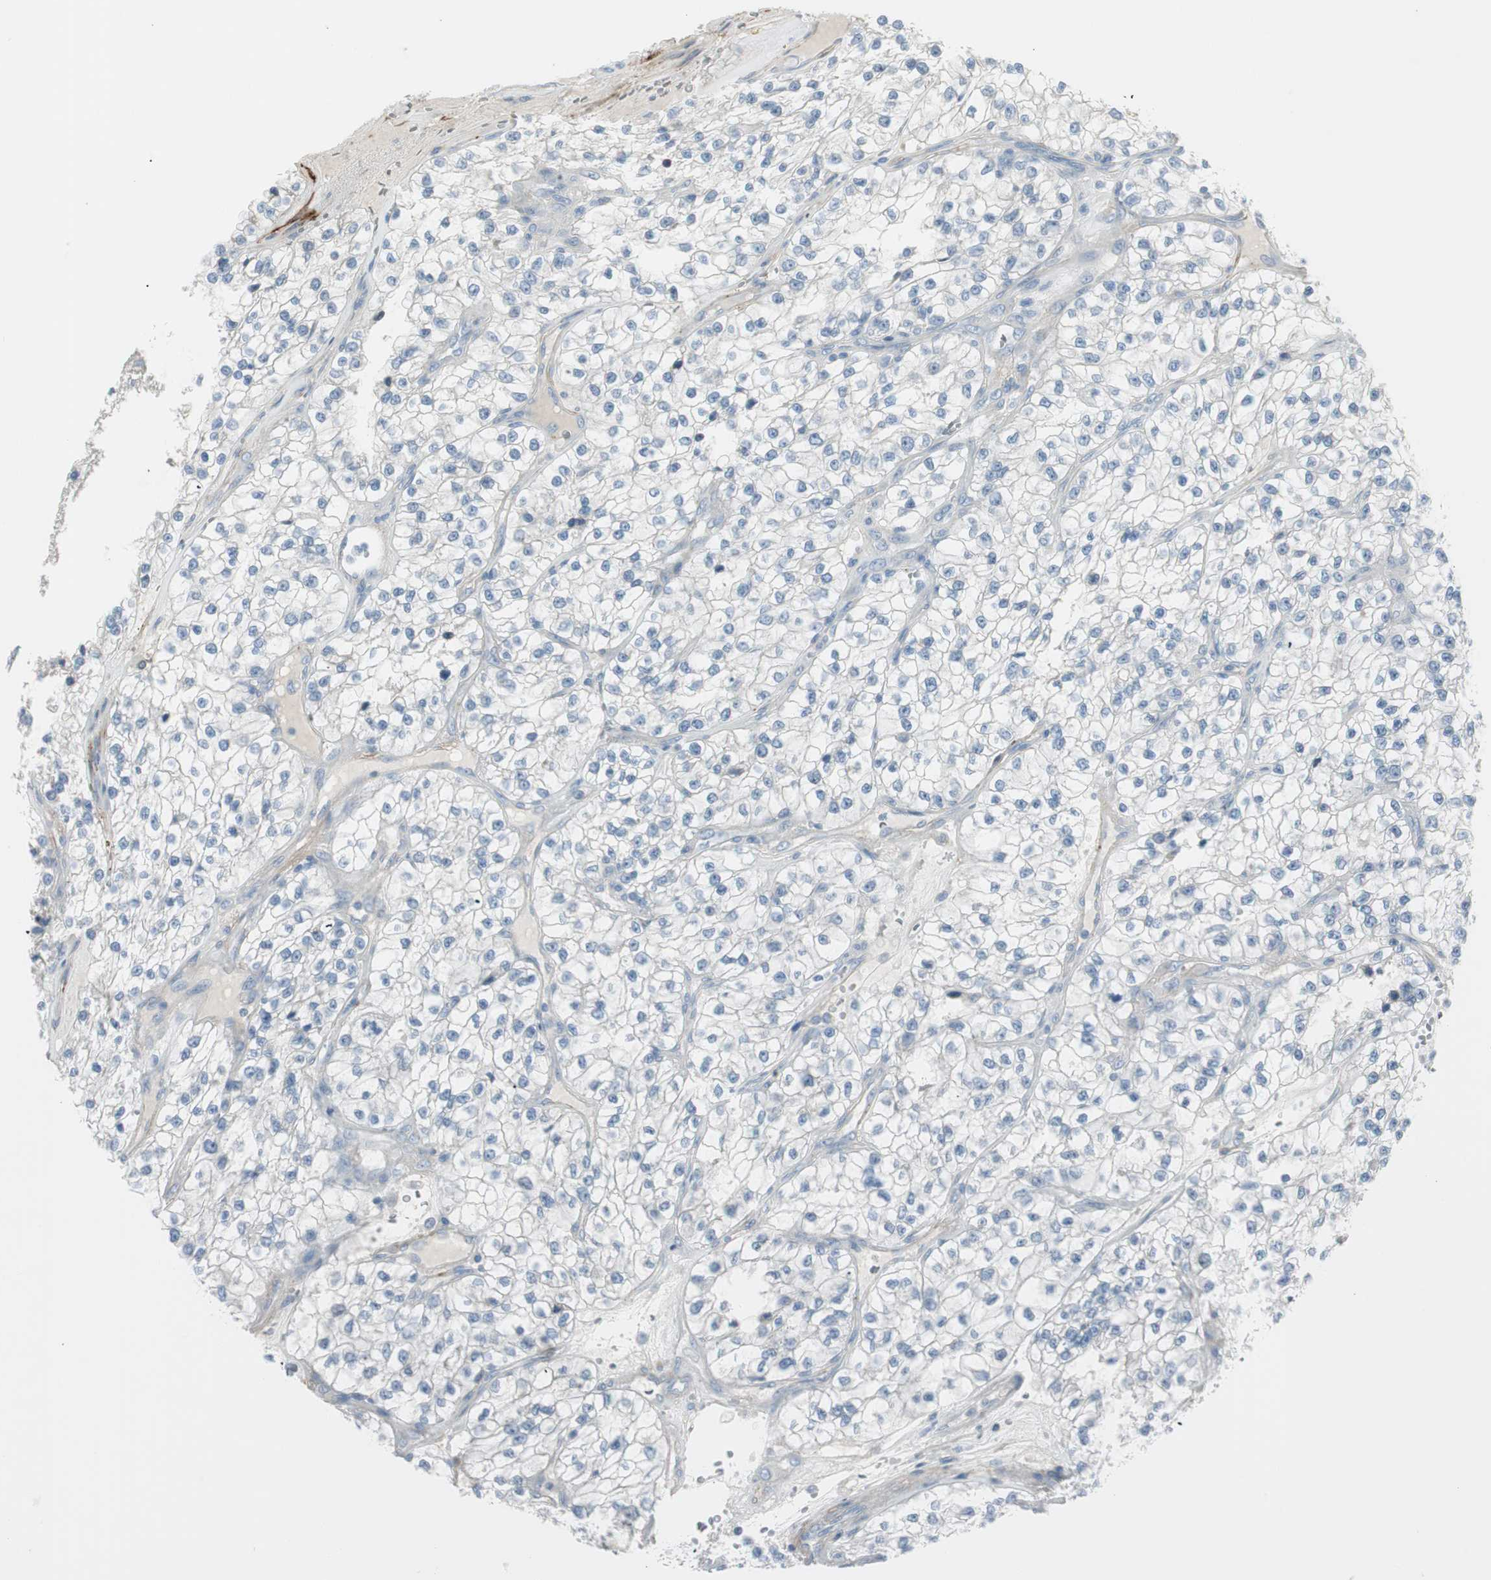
{"staining": {"intensity": "negative", "quantity": "none", "location": "none"}, "tissue": "renal cancer", "cell_type": "Tumor cells", "image_type": "cancer", "snomed": [{"axis": "morphology", "description": "Adenocarcinoma, NOS"}, {"axis": "topography", "description": "Kidney"}], "caption": "The immunohistochemistry photomicrograph has no significant positivity in tumor cells of renal cancer tissue.", "gene": "CACNA2D1", "patient": {"sex": "female", "age": 57}}